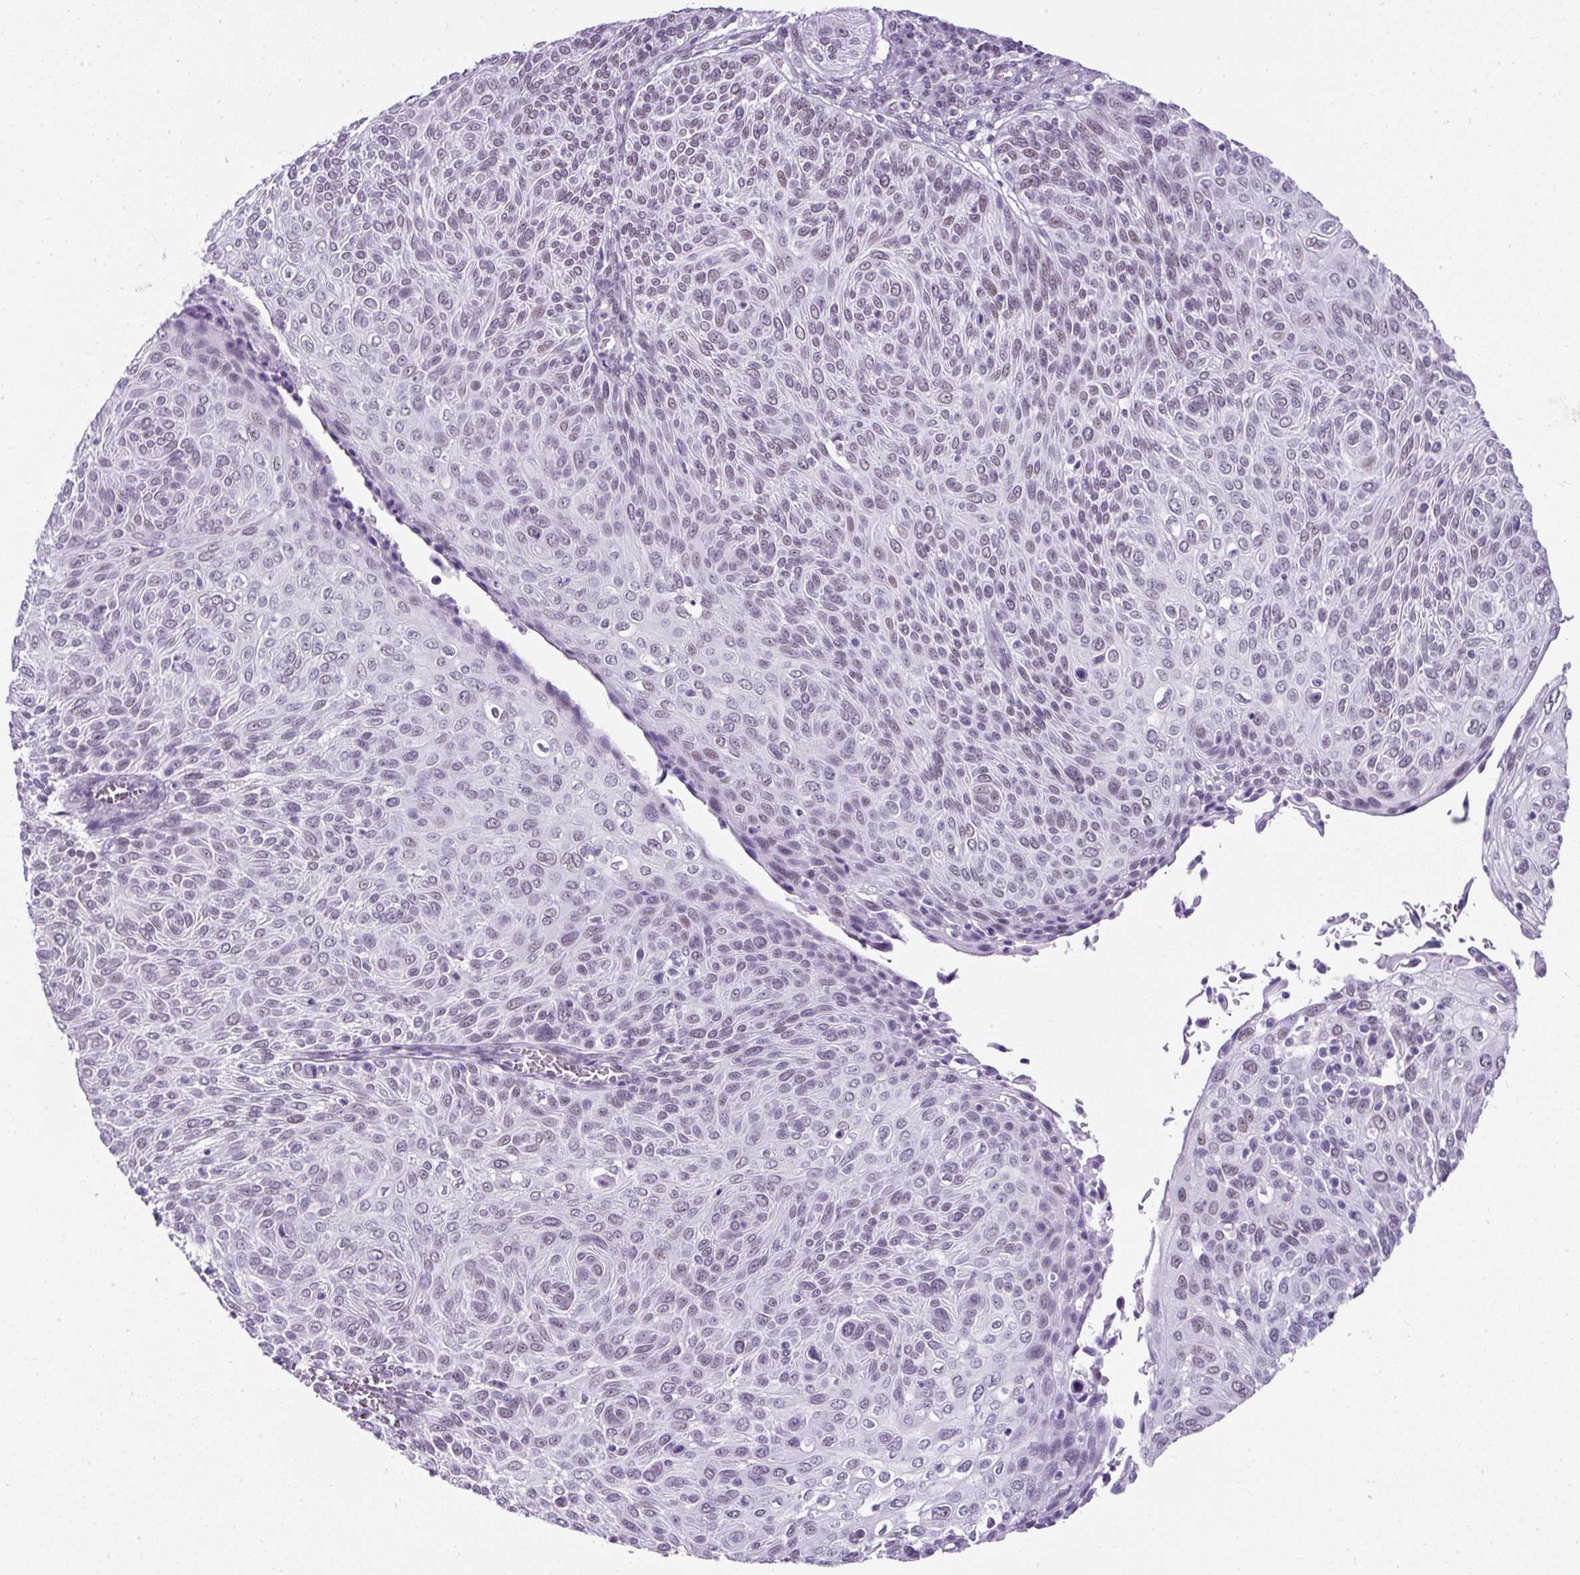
{"staining": {"intensity": "negative", "quantity": "none", "location": "none"}, "tissue": "cervical cancer", "cell_type": "Tumor cells", "image_type": "cancer", "snomed": [{"axis": "morphology", "description": "Squamous cell carcinoma, NOS"}, {"axis": "topography", "description": "Cervix"}], "caption": "IHC image of human squamous cell carcinoma (cervical) stained for a protein (brown), which displays no positivity in tumor cells.", "gene": "PLCXD2", "patient": {"sex": "female", "age": 31}}